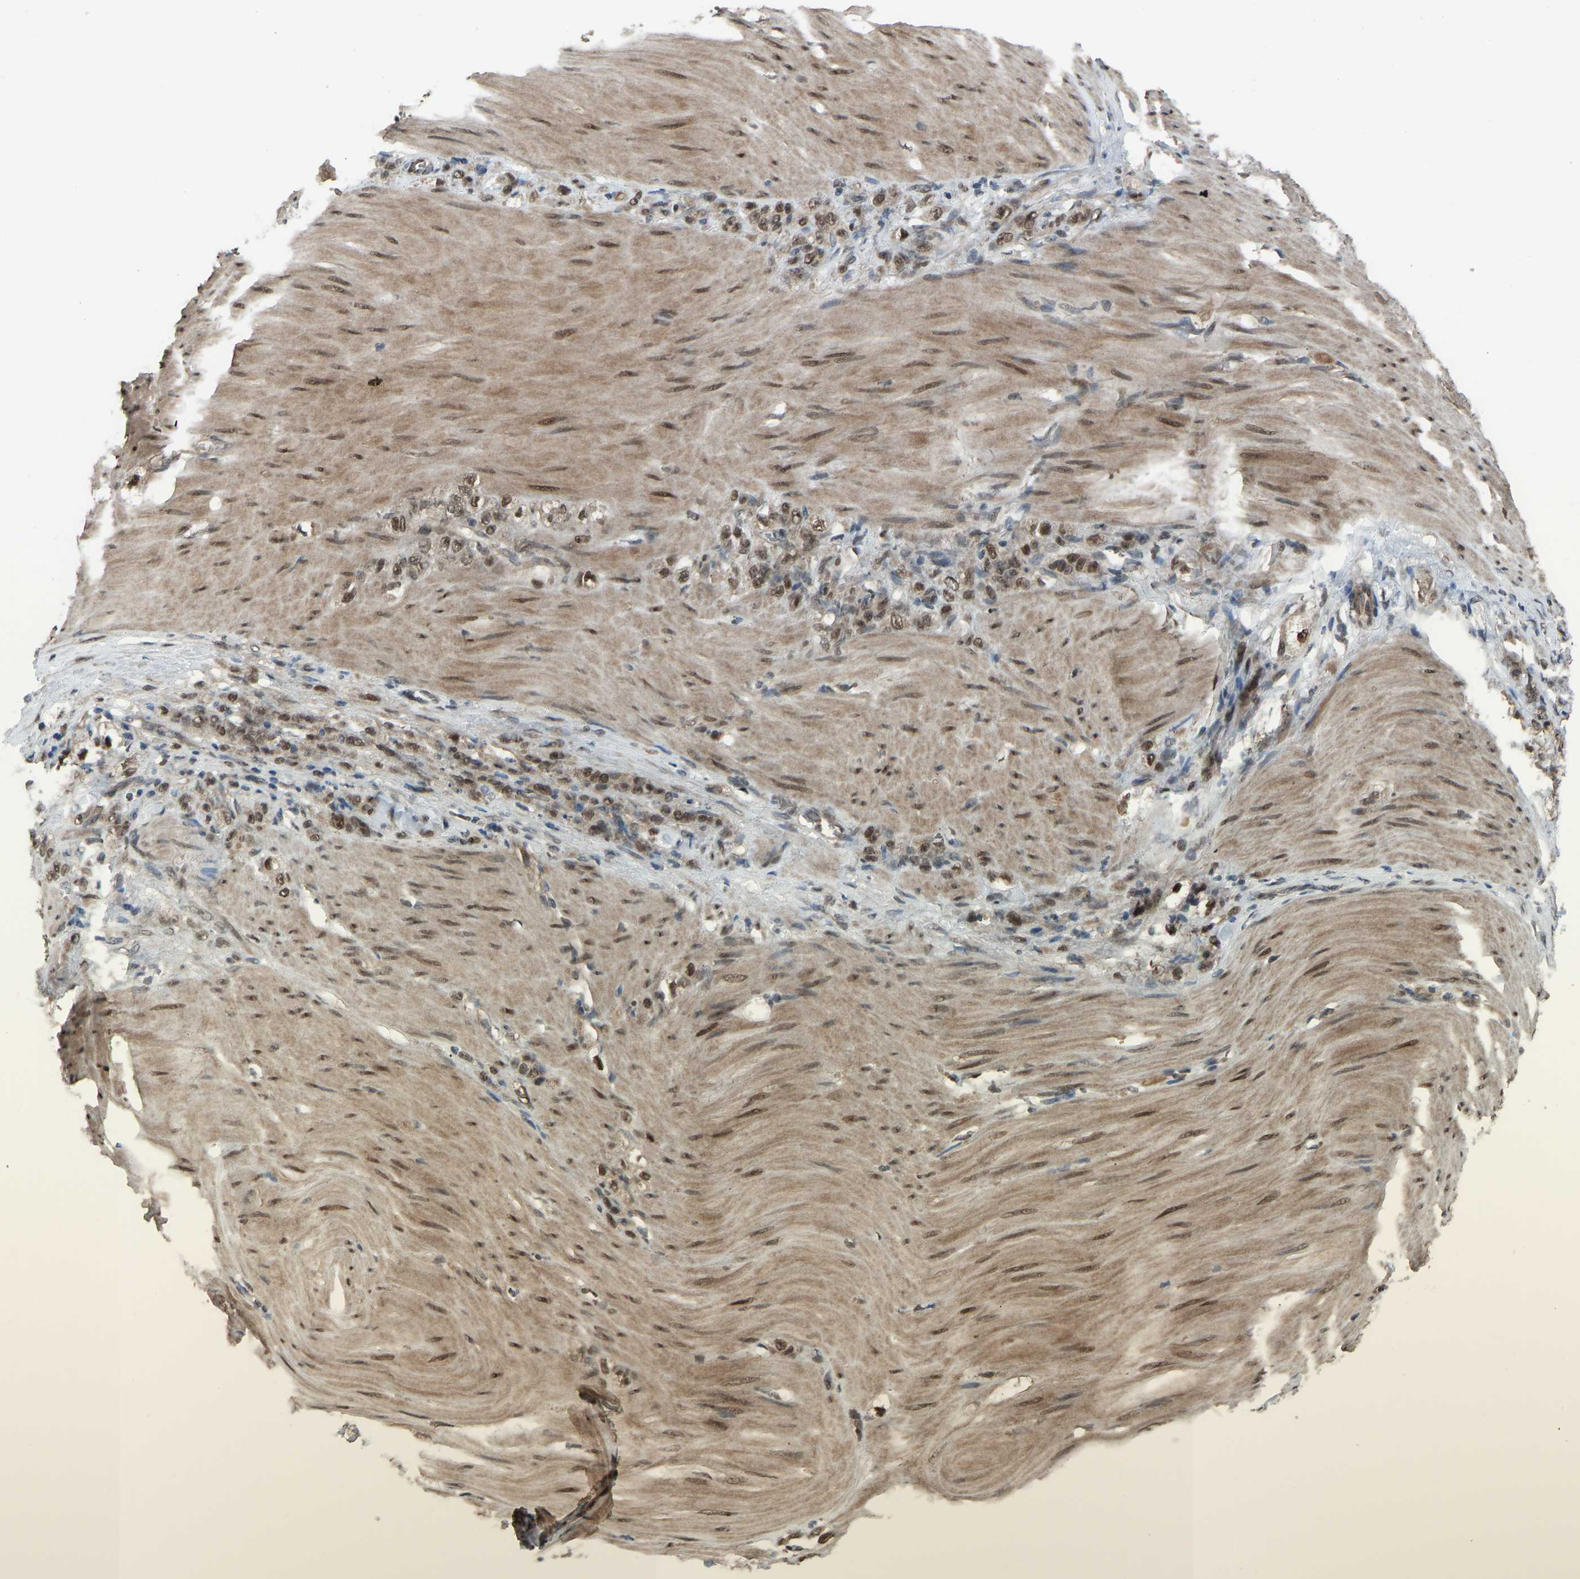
{"staining": {"intensity": "moderate", "quantity": ">75%", "location": "cytoplasmic/membranous,nuclear"}, "tissue": "stomach cancer", "cell_type": "Tumor cells", "image_type": "cancer", "snomed": [{"axis": "morphology", "description": "Normal tissue, NOS"}, {"axis": "morphology", "description": "Adenocarcinoma, NOS"}, {"axis": "topography", "description": "Stomach"}], "caption": "About >75% of tumor cells in human adenocarcinoma (stomach) demonstrate moderate cytoplasmic/membranous and nuclear protein positivity as visualized by brown immunohistochemical staining.", "gene": "KPNA6", "patient": {"sex": "male", "age": 82}}